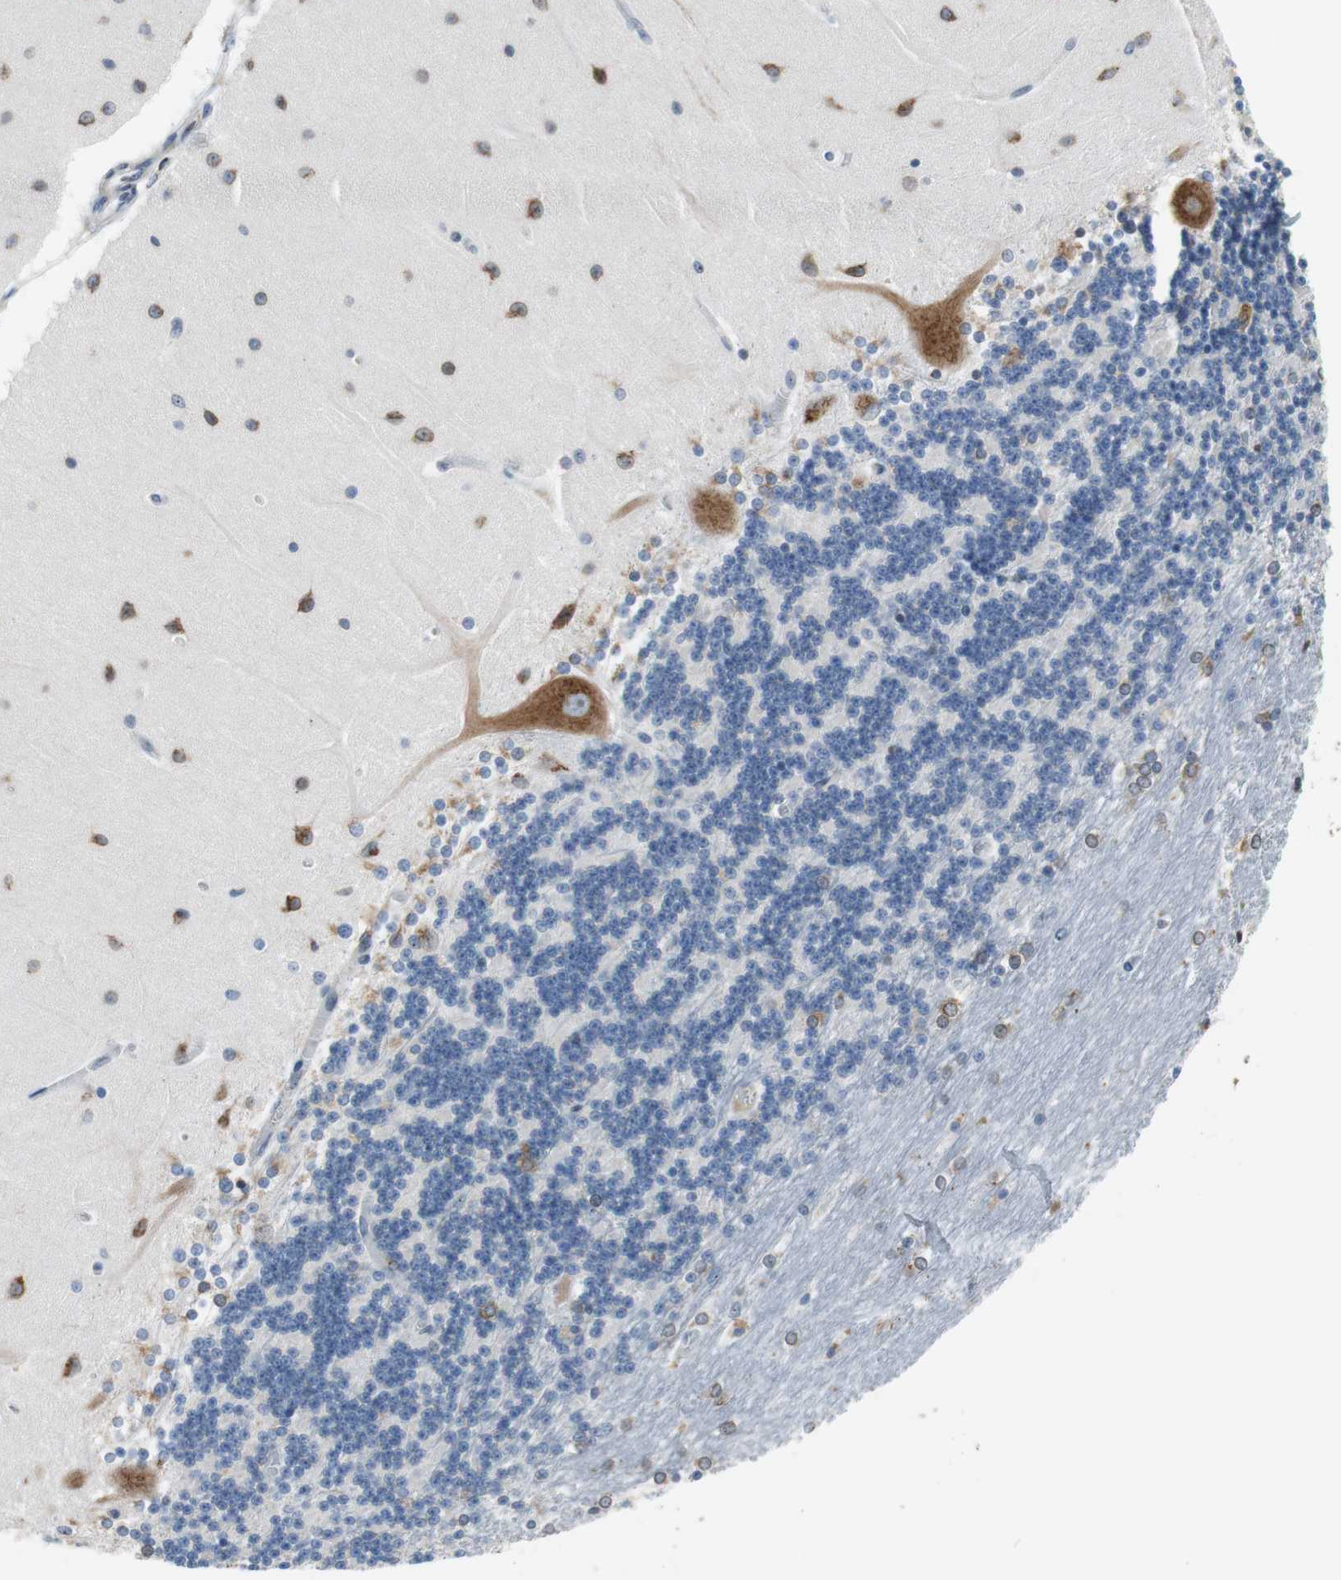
{"staining": {"intensity": "moderate", "quantity": "<25%", "location": "cytoplasmic/membranous"}, "tissue": "cerebellum", "cell_type": "Cells in granular layer", "image_type": "normal", "snomed": [{"axis": "morphology", "description": "Normal tissue, NOS"}, {"axis": "topography", "description": "Cerebellum"}], "caption": "IHC of unremarkable cerebellum reveals low levels of moderate cytoplasmic/membranous staining in approximately <25% of cells in granular layer.", "gene": "TMED7", "patient": {"sex": "female", "age": 54}}